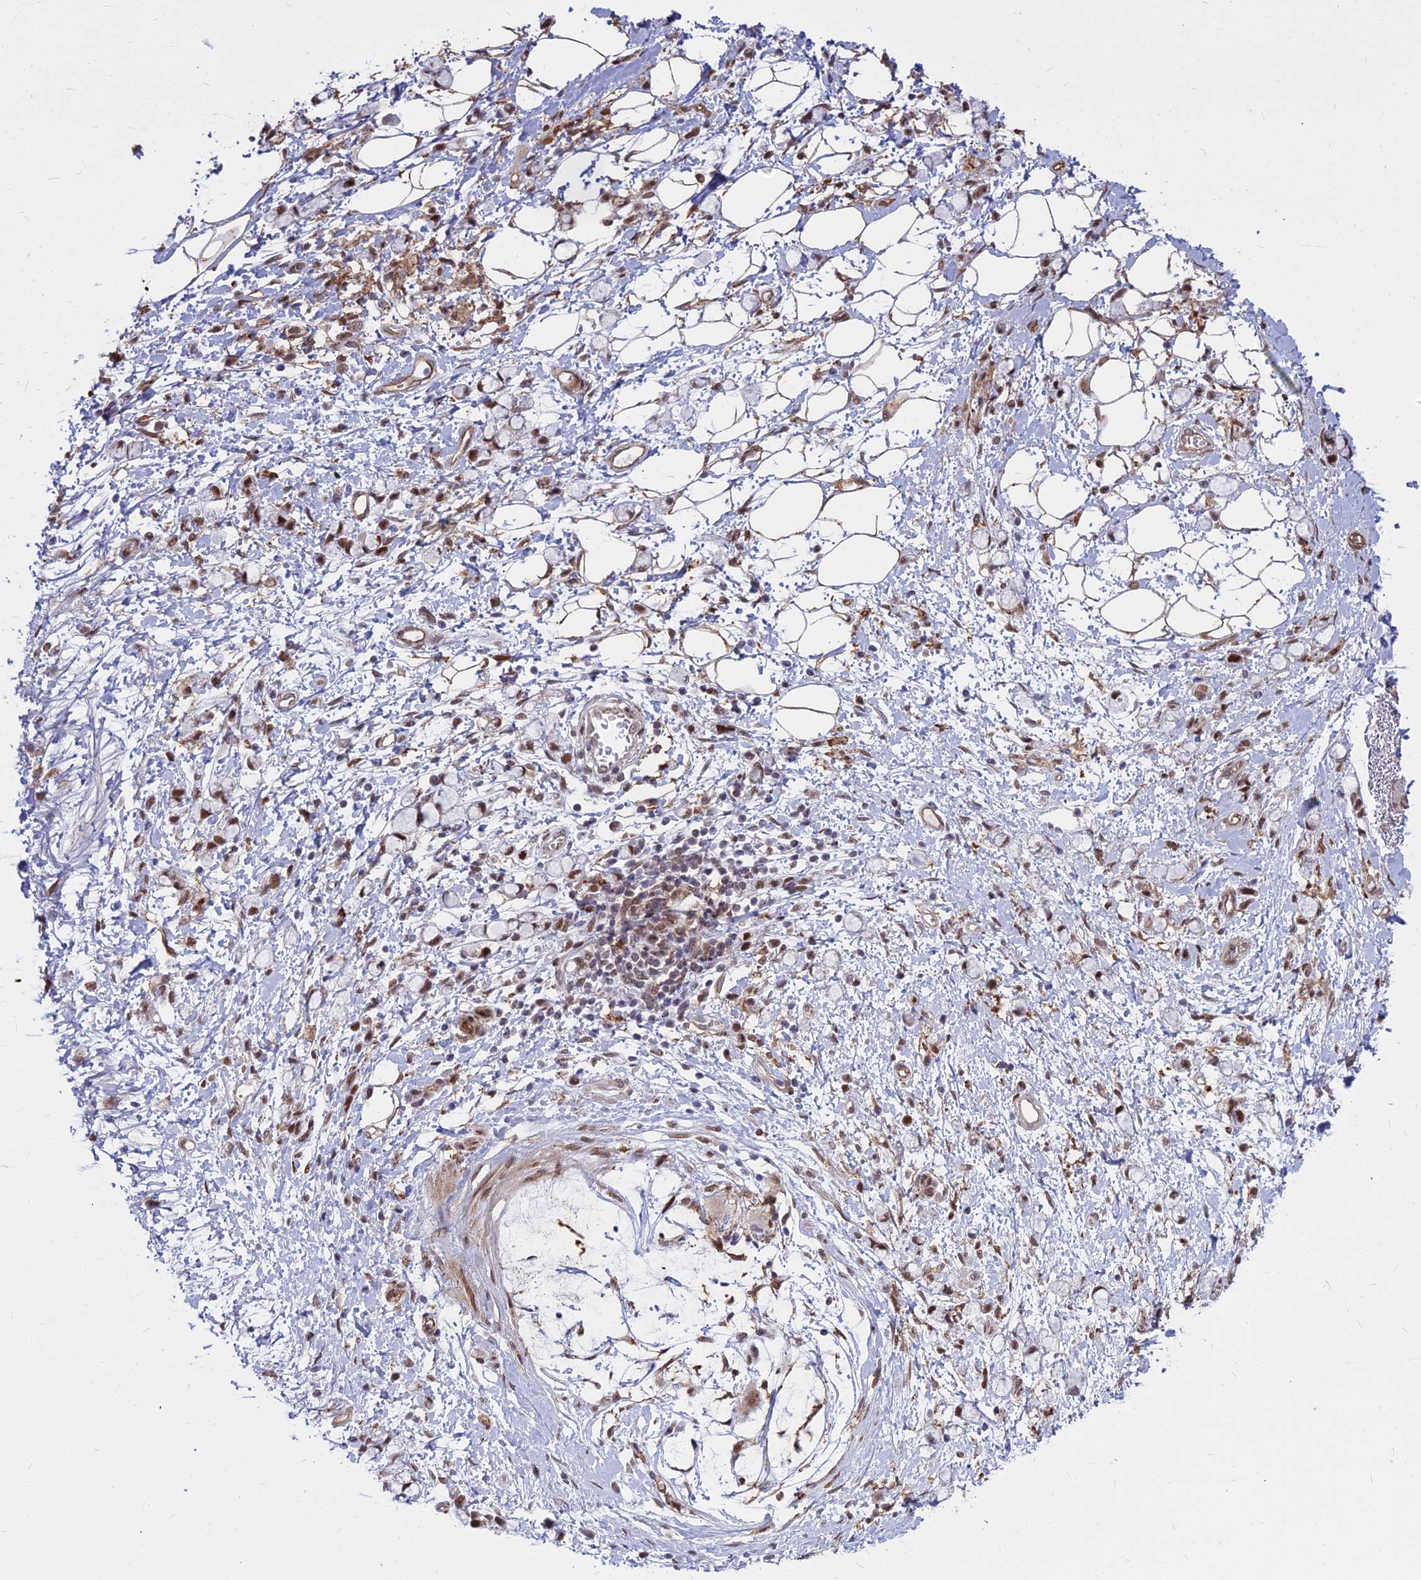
{"staining": {"intensity": "moderate", "quantity": ">75%", "location": "nuclear"}, "tissue": "stomach cancer", "cell_type": "Tumor cells", "image_type": "cancer", "snomed": [{"axis": "morphology", "description": "Adenocarcinoma, NOS"}, {"axis": "topography", "description": "Stomach"}], "caption": "Immunohistochemical staining of human stomach cancer (adenocarcinoma) shows medium levels of moderate nuclear protein expression in approximately >75% of tumor cells.", "gene": "ALG10", "patient": {"sex": "female", "age": 60}}